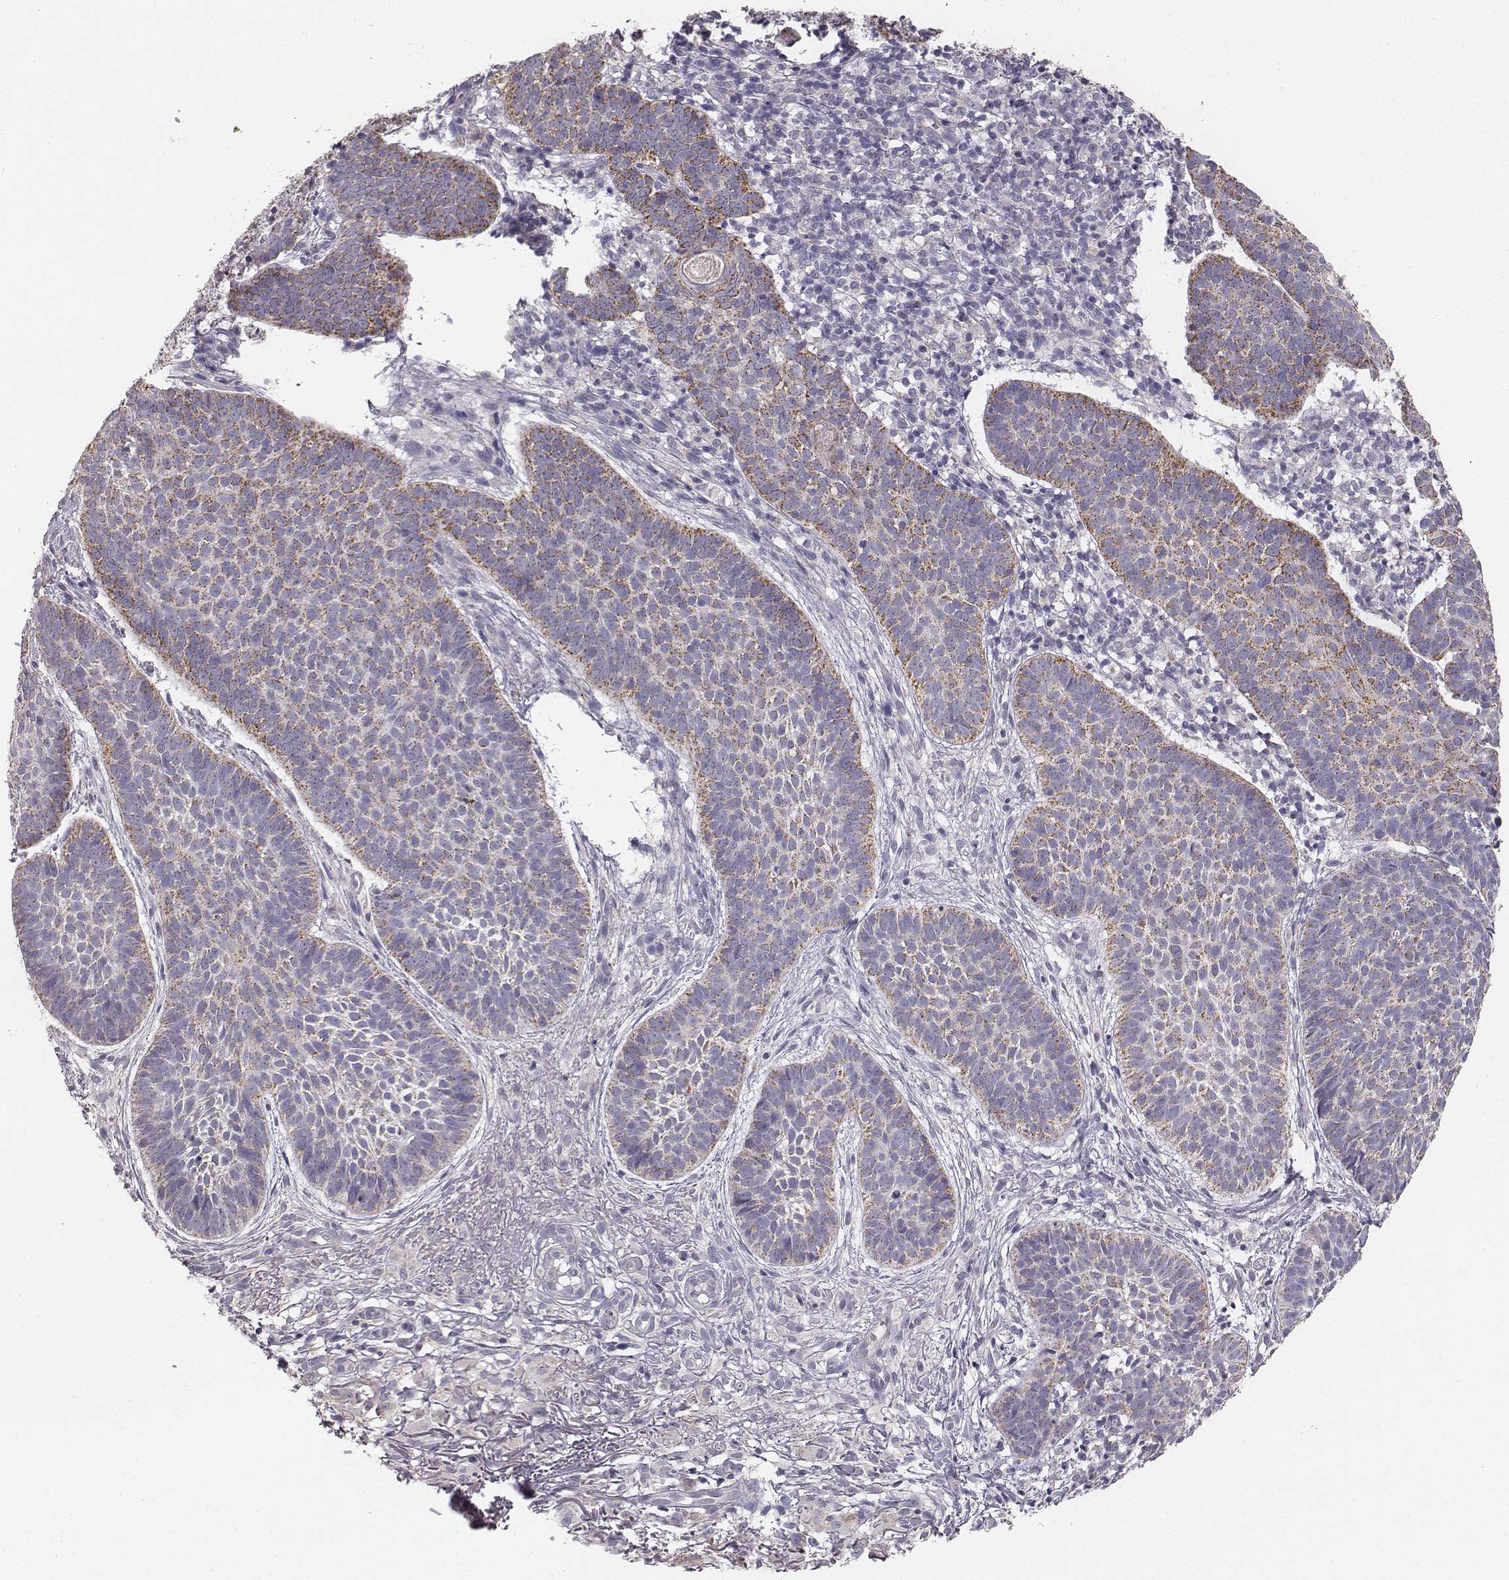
{"staining": {"intensity": "moderate", "quantity": "25%-75%", "location": "cytoplasmic/membranous"}, "tissue": "skin cancer", "cell_type": "Tumor cells", "image_type": "cancer", "snomed": [{"axis": "morphology", "description": "Basal cell carcinoma"}, {"axis": "topography", "description": "Skin"}], "caption": "This is a micrograph of IHC staining of skin cancer, which shows moderate staining in the cytoplasmic/membranous of tumor cells.", "gene": "ABCD3", "patient": {"sex": "male", "age": 72}}